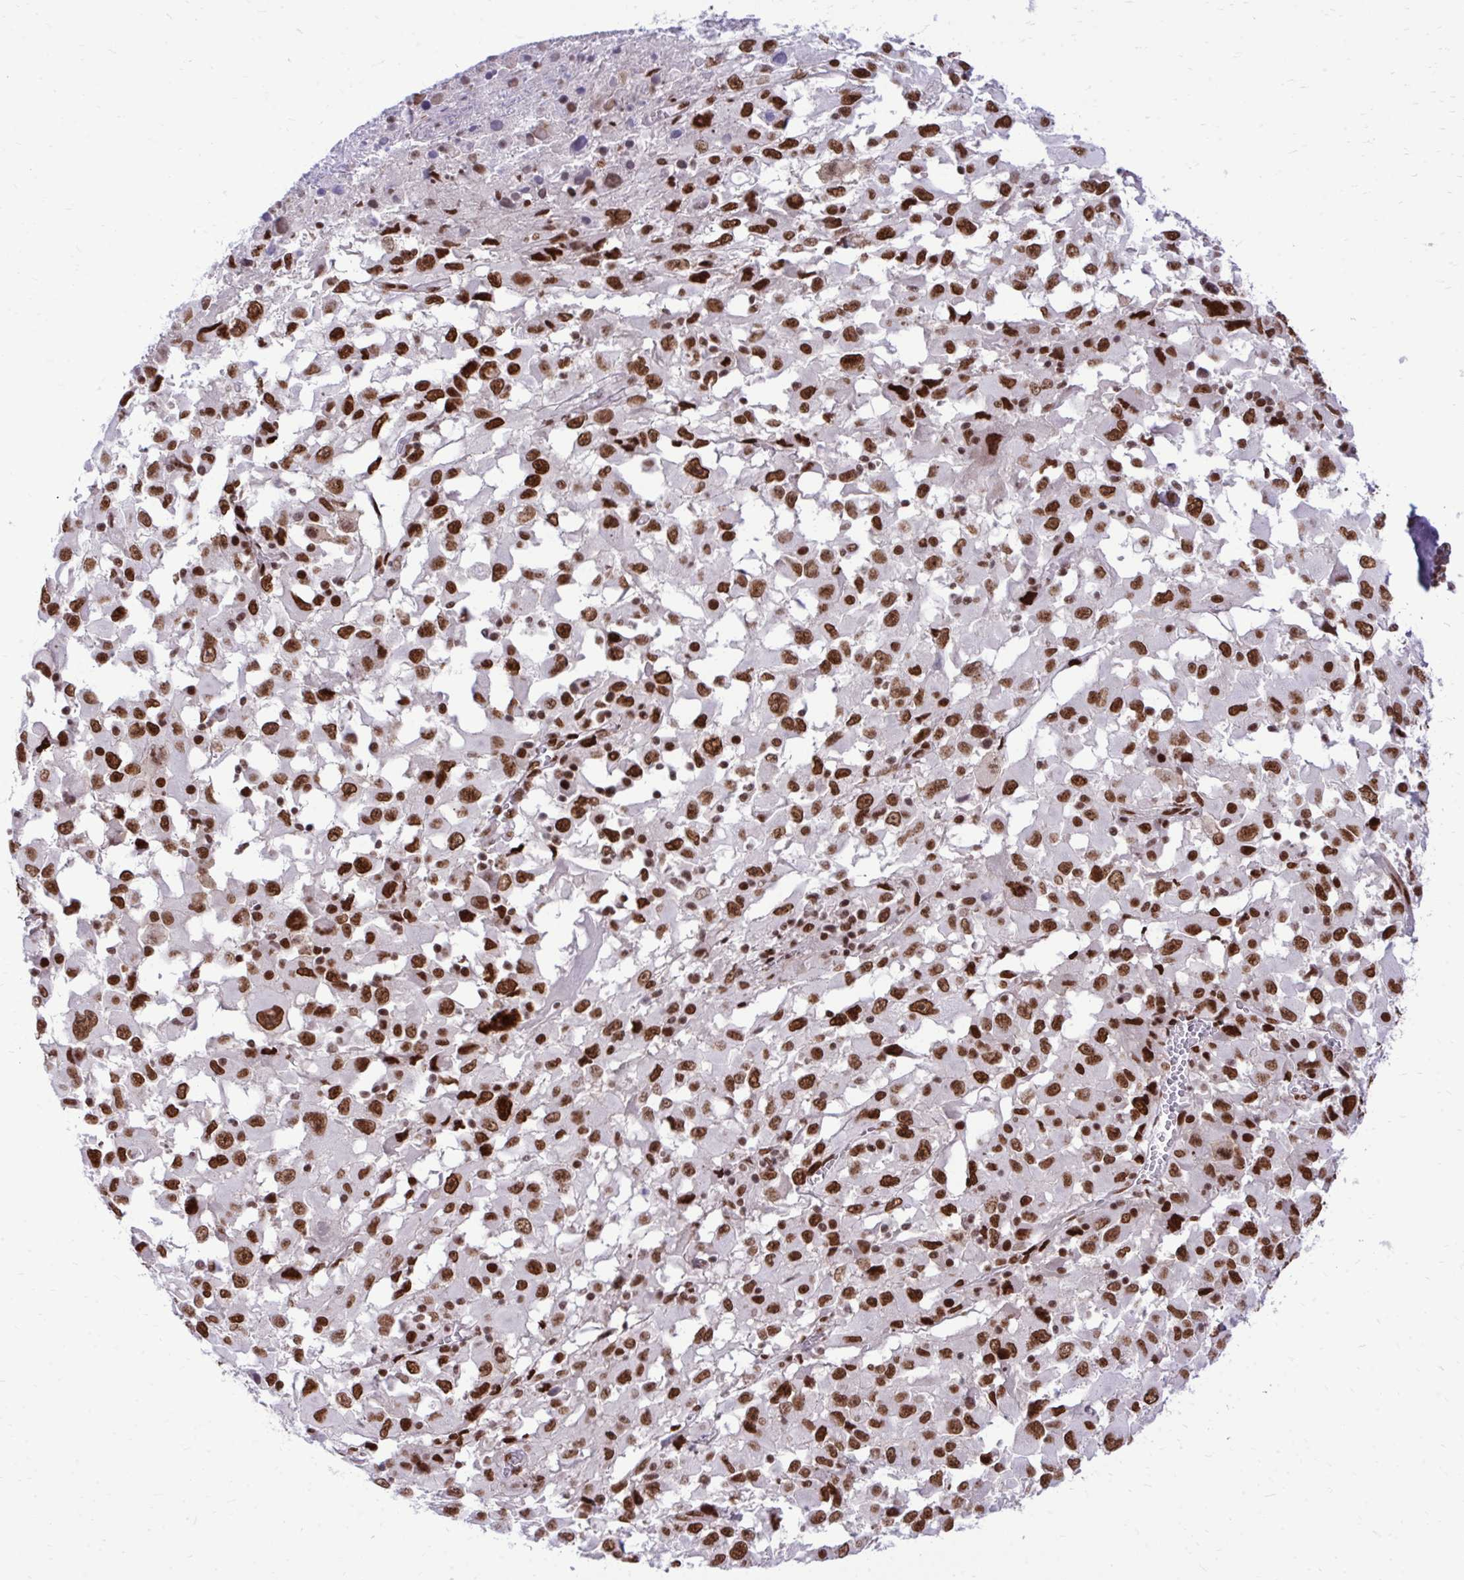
{"staining": {"intensity": "strong", "quantity": ">75%", "location": "nuclear"}, "tissue": "melanoma", "cell_type": "Tumor cells", "image_type": "cancer", "snomed": [{"axis": "morphology", "description": "Malignant melanoma, Metastatic site"}, {"axis": "topography", "description": "Soft tissue"}], "caption": "Tumor cells reveal strong nuclear positivity in about >75% of cells in melanoma. Using DAB (brown) and hematoxylin (blue) stains, captured at high magnification using brightfield microscopy.", "gene": "CDYL", "patient": {"sex": "male", "age": 50}}